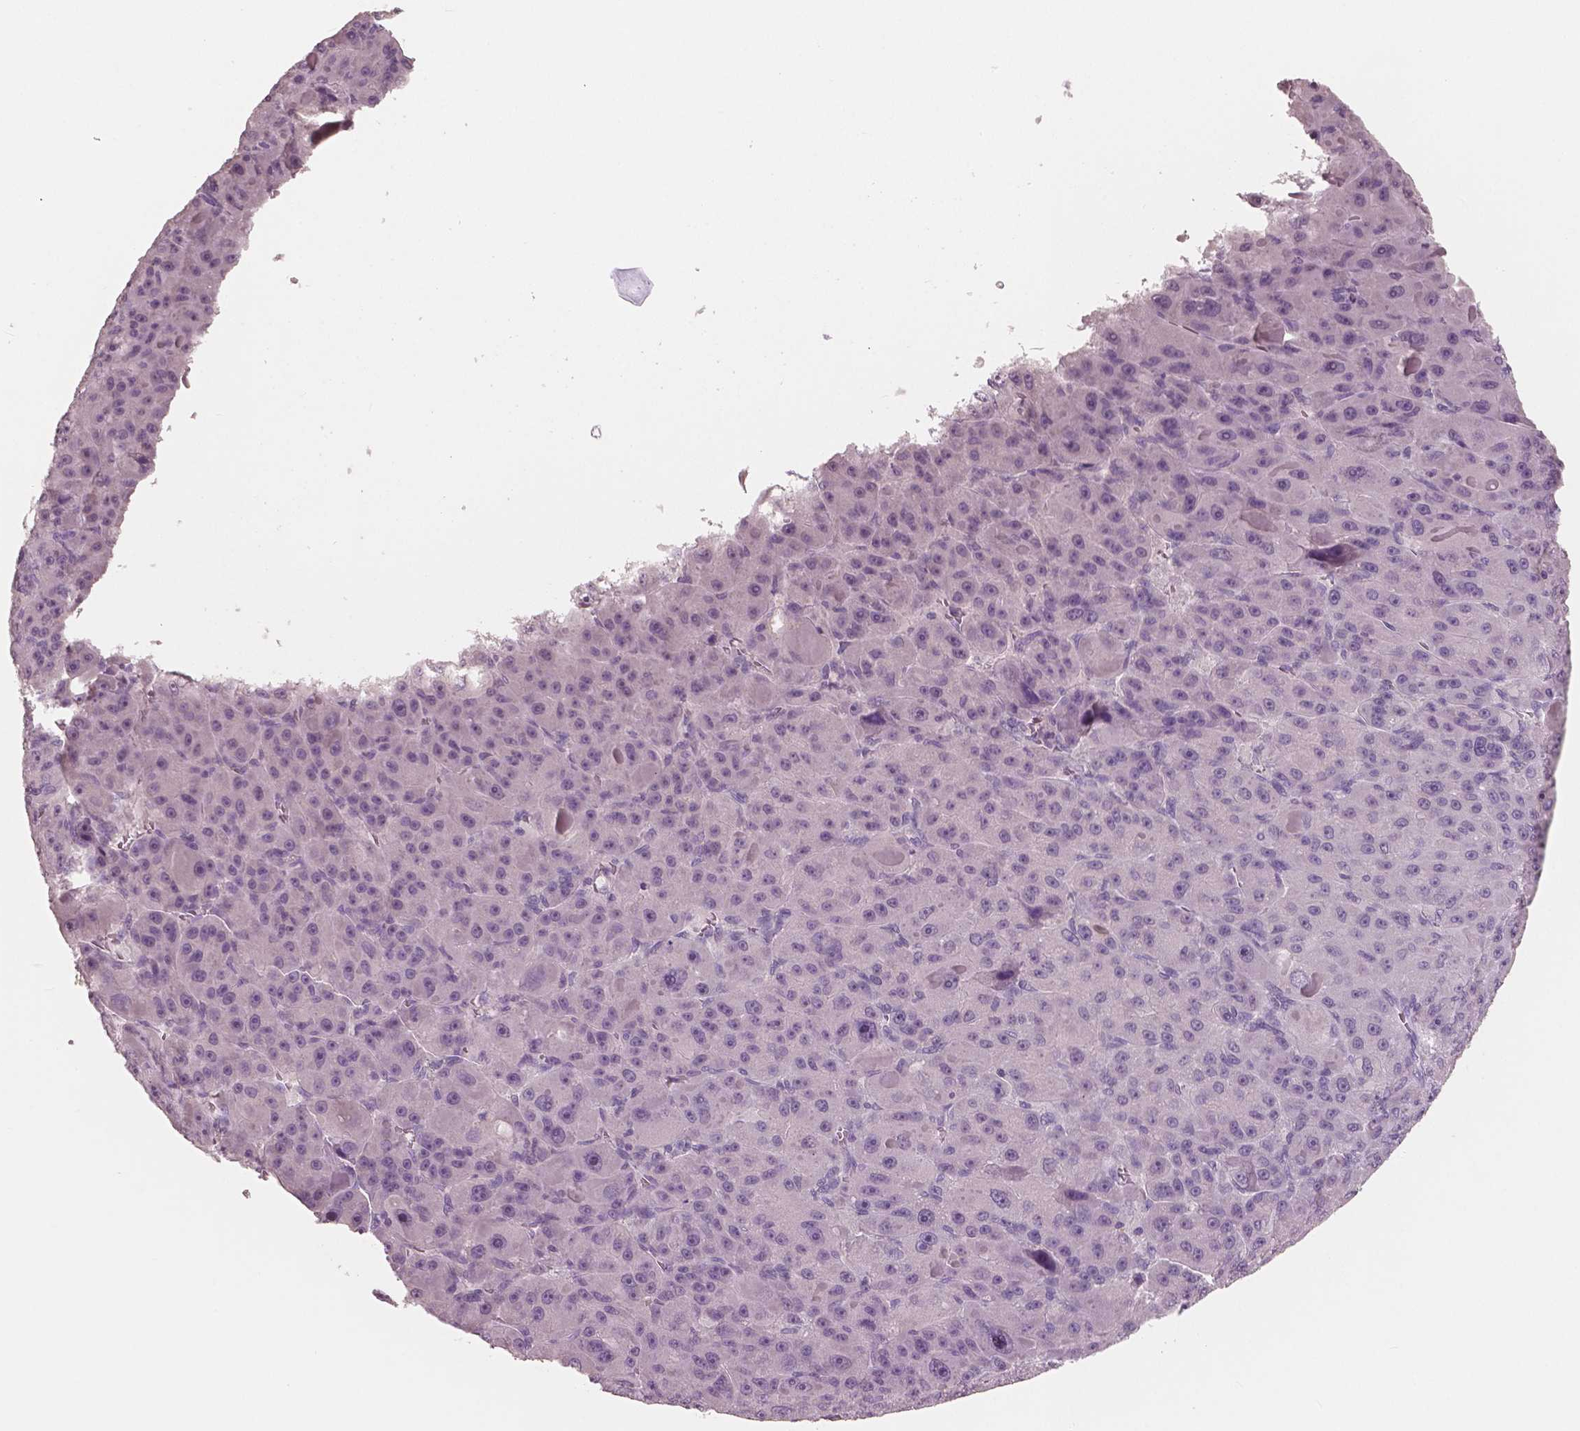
{"staining": {"intensity": "negative", "quantity": "none", "location": "none"}, "tissue": "liver cancer", "cell_type": "Tumor cells", "image_type": "cancer", "snomed": [{"axis": "morphology", "description": "Carcinoma, Hepatocellular, NOS"}, {"axis": "topography", "description": "Liver"}], "caption": "Immunohistochemical staining of human liver hepatocellular carcinoma reveals no significant staining in tumor cells.", "gene": "KIT", "patient": {"sex": "male", "age": 76}}